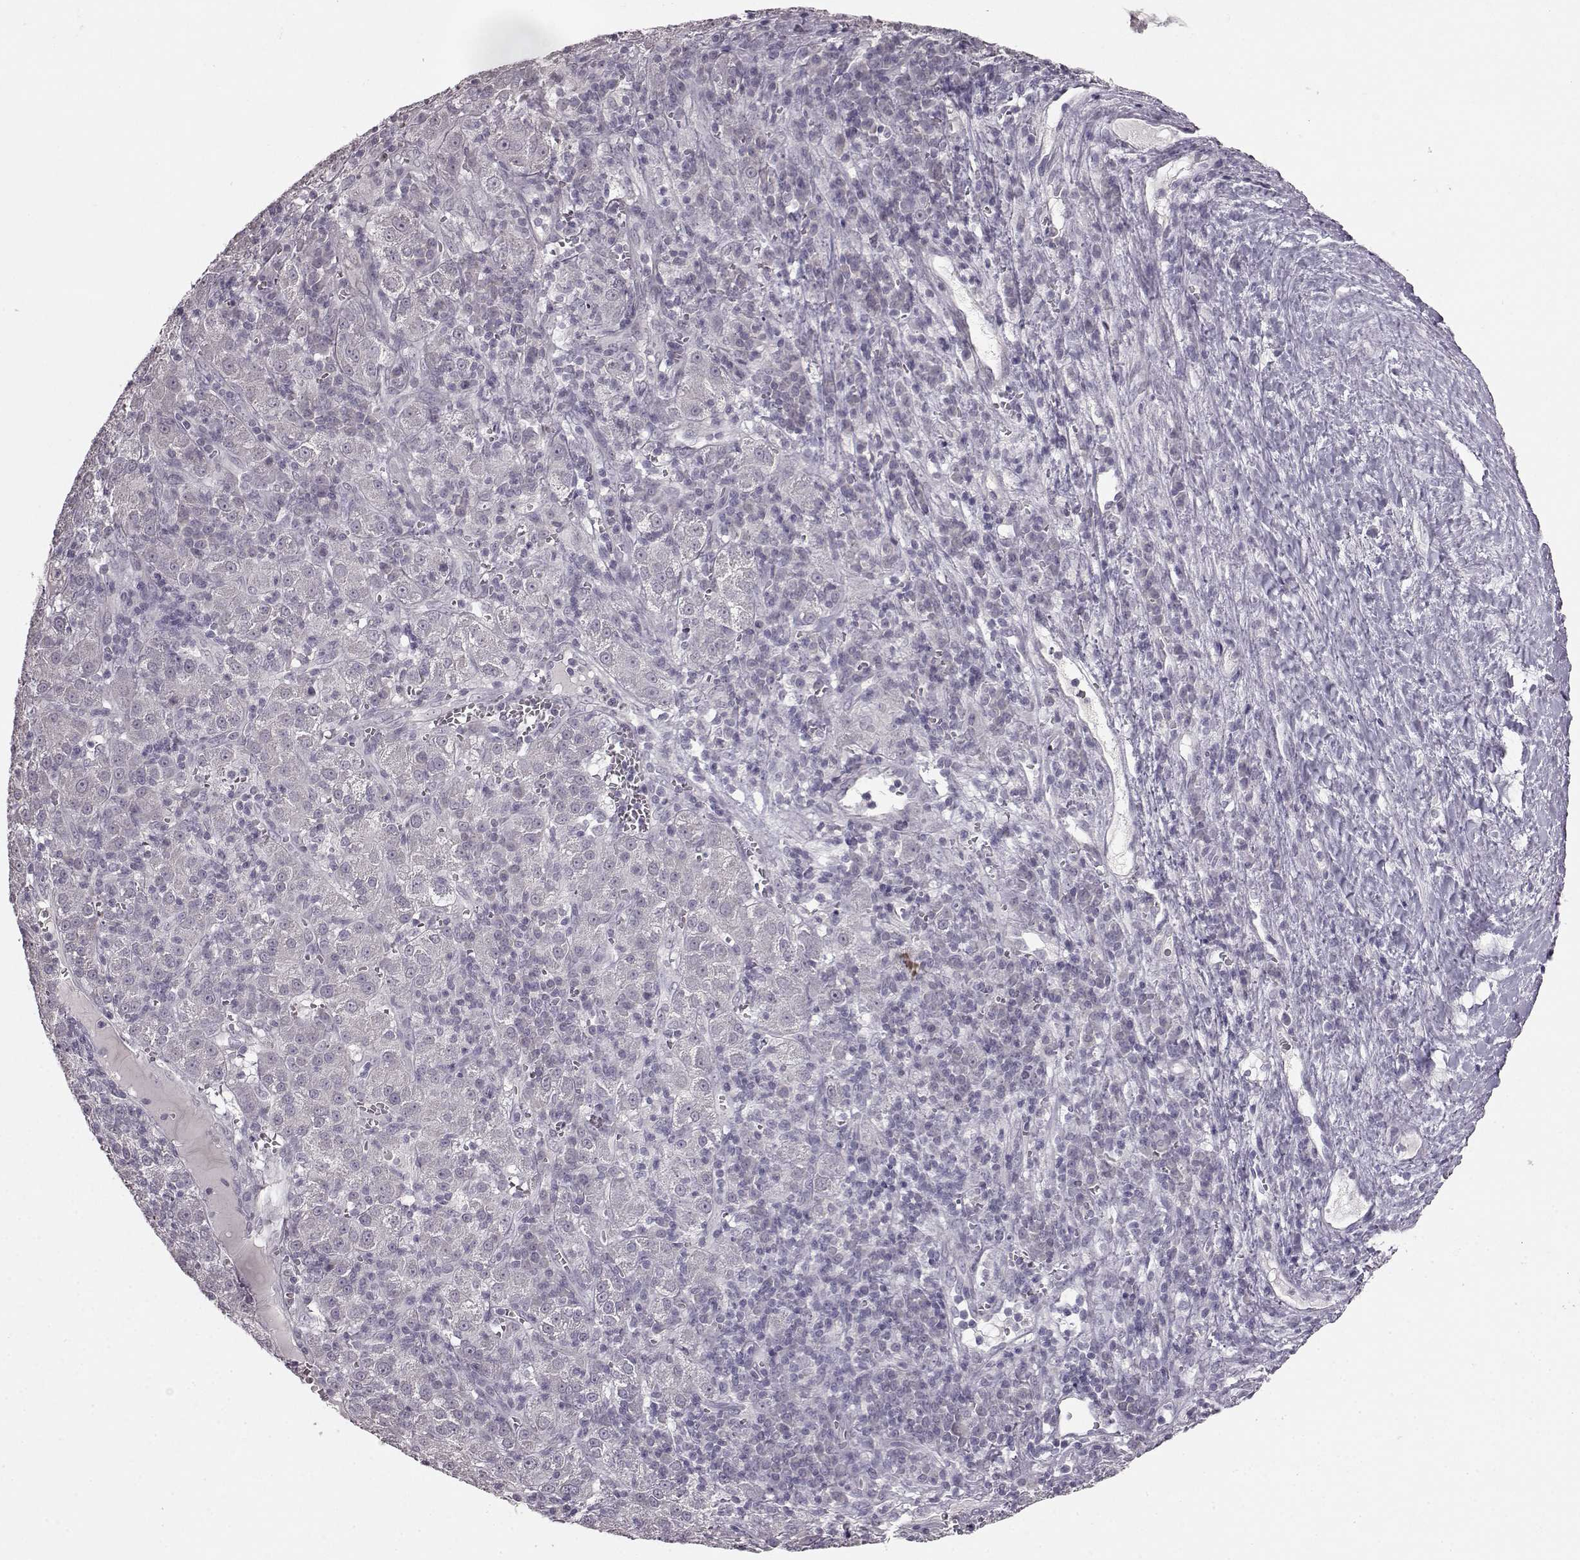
{"staining": {"intensity": "negative", "quantity": "none", "location": "none"}, "tissue": "liver cancer", "cell_type": "Tumor cells", "image_type": "cancer", "snomed": [{"axis": "morphology", "description": "Carcinoma, Hepatocellular, NOS"}, {"axis": "topography", "description": "Liver"}], "caption": "Immunohistochemical staining of hepatocellular carcinoma (liver) reveals no significant positivity in tumor cells.", "gene": "LHB", "patient": {"sex": "female", "age": 60}}